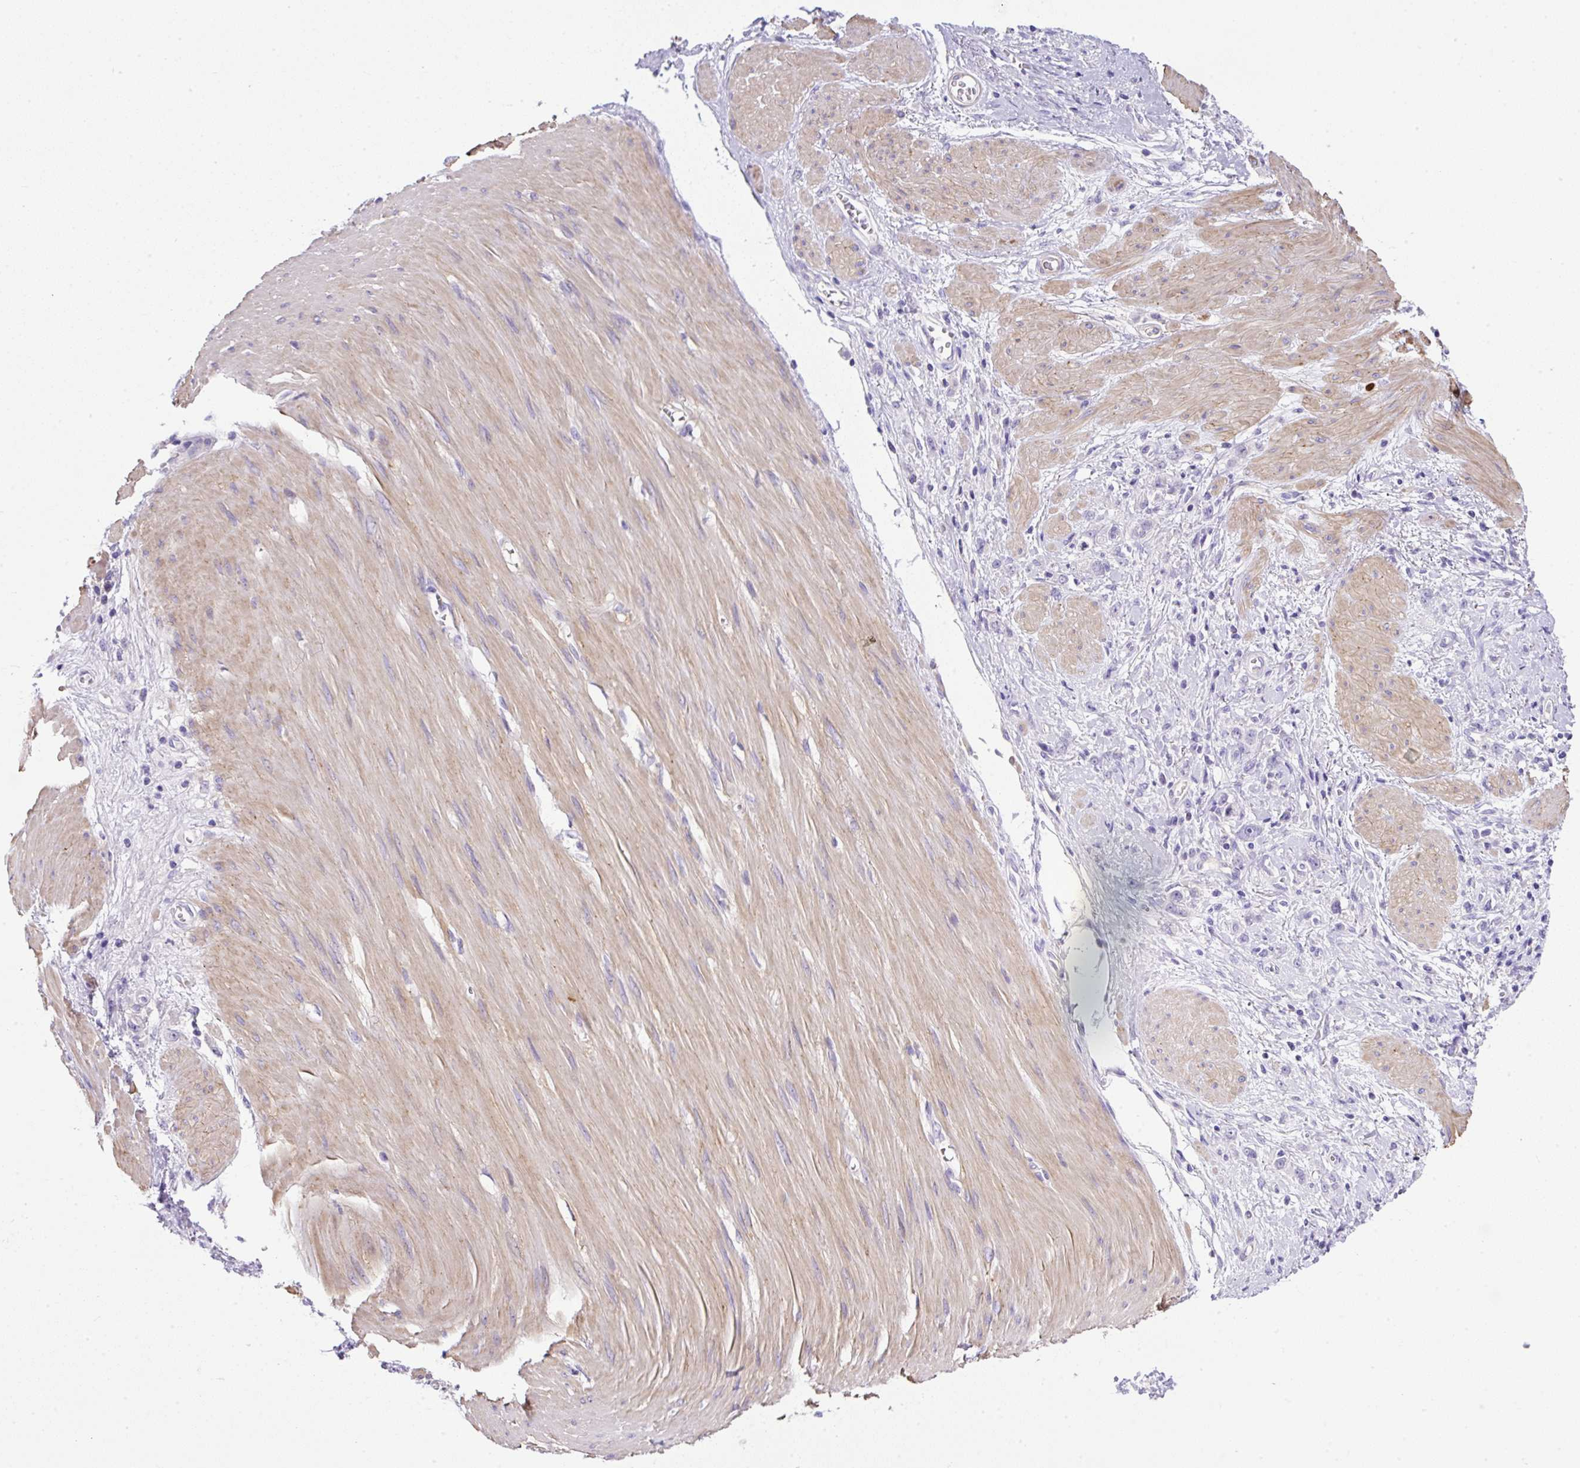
{"staining": {"intensity": "negative", "quantity": "none", "location": "none"}, "tissue": "stomach cancer", "cell_type": "Tumor cells", "image_type": "cancer", "snomed": [{"axis": "morphology", "description": "Adenocarcinoma, NOS"}, {"axis": "topography", "description": "Stomach"}], "caption": "This is a photomicrograph of IHC staining of stomach adenocarcinoma, which shows no staining in tumor cells.", "gene": "NPTN", "patient": {"sex": "female", "age": 76}}